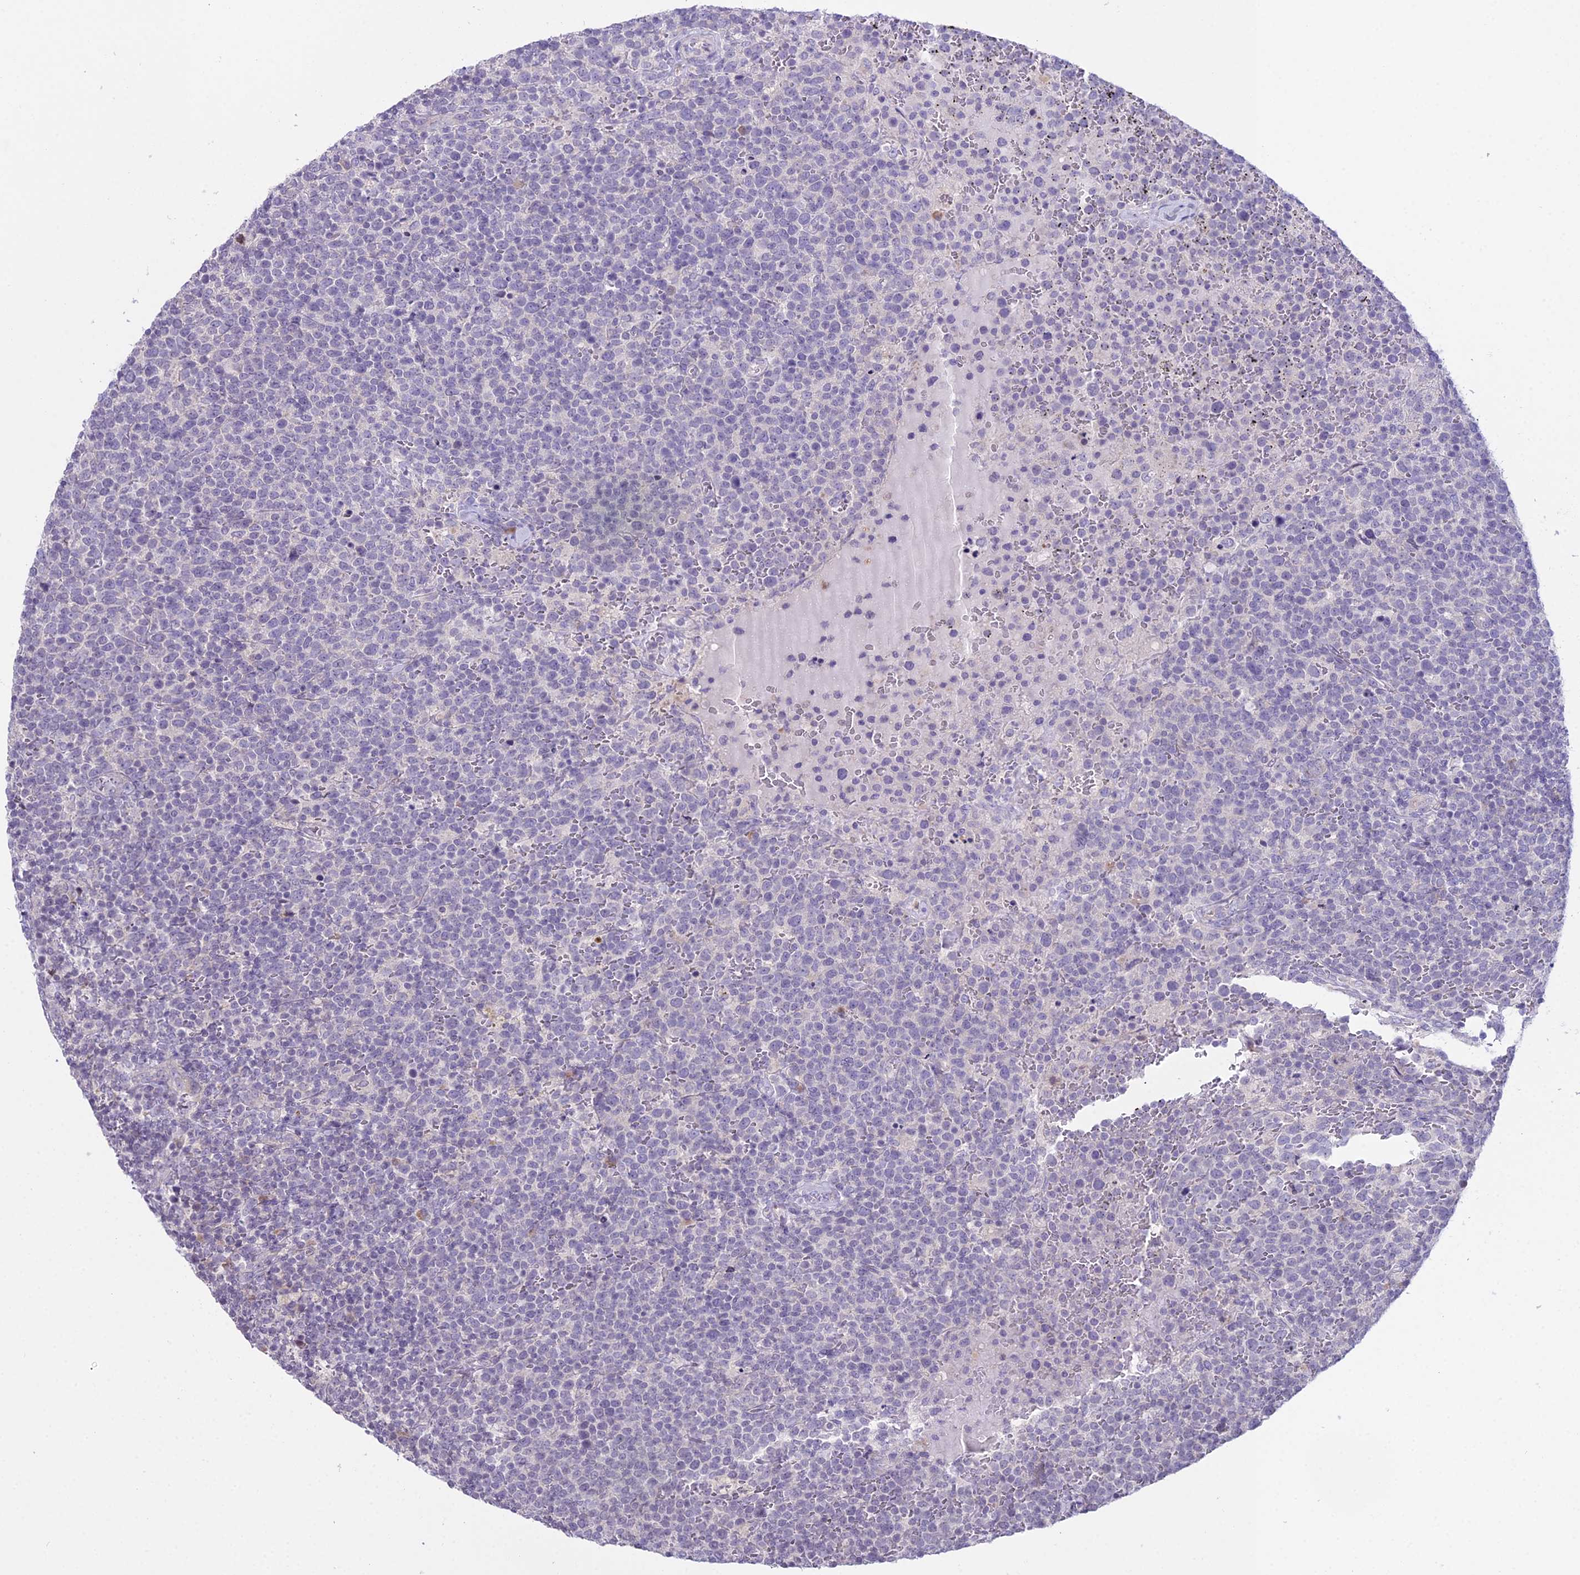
{"staining": {"intensity": "negative", "quantity": "none", "location": "none"}, "tissue": "lymphoma", "cell_type": "Tumor cells", "image_type": "cancer", "snomed": [{"axis": "morphology", "description": "Malignant lymphoma, non-Hodgkin's type, High grade"}, {"axis": "topography", "description": "Lymph node"}], "caption": "Tumor cells are negative for brown protein staining in lymphoma. (Immunohistochemistry (ihc), brightfield microscopy, high magnification).", "gene": "RPS26", "patient": {"sex": "male", "age": 61}}